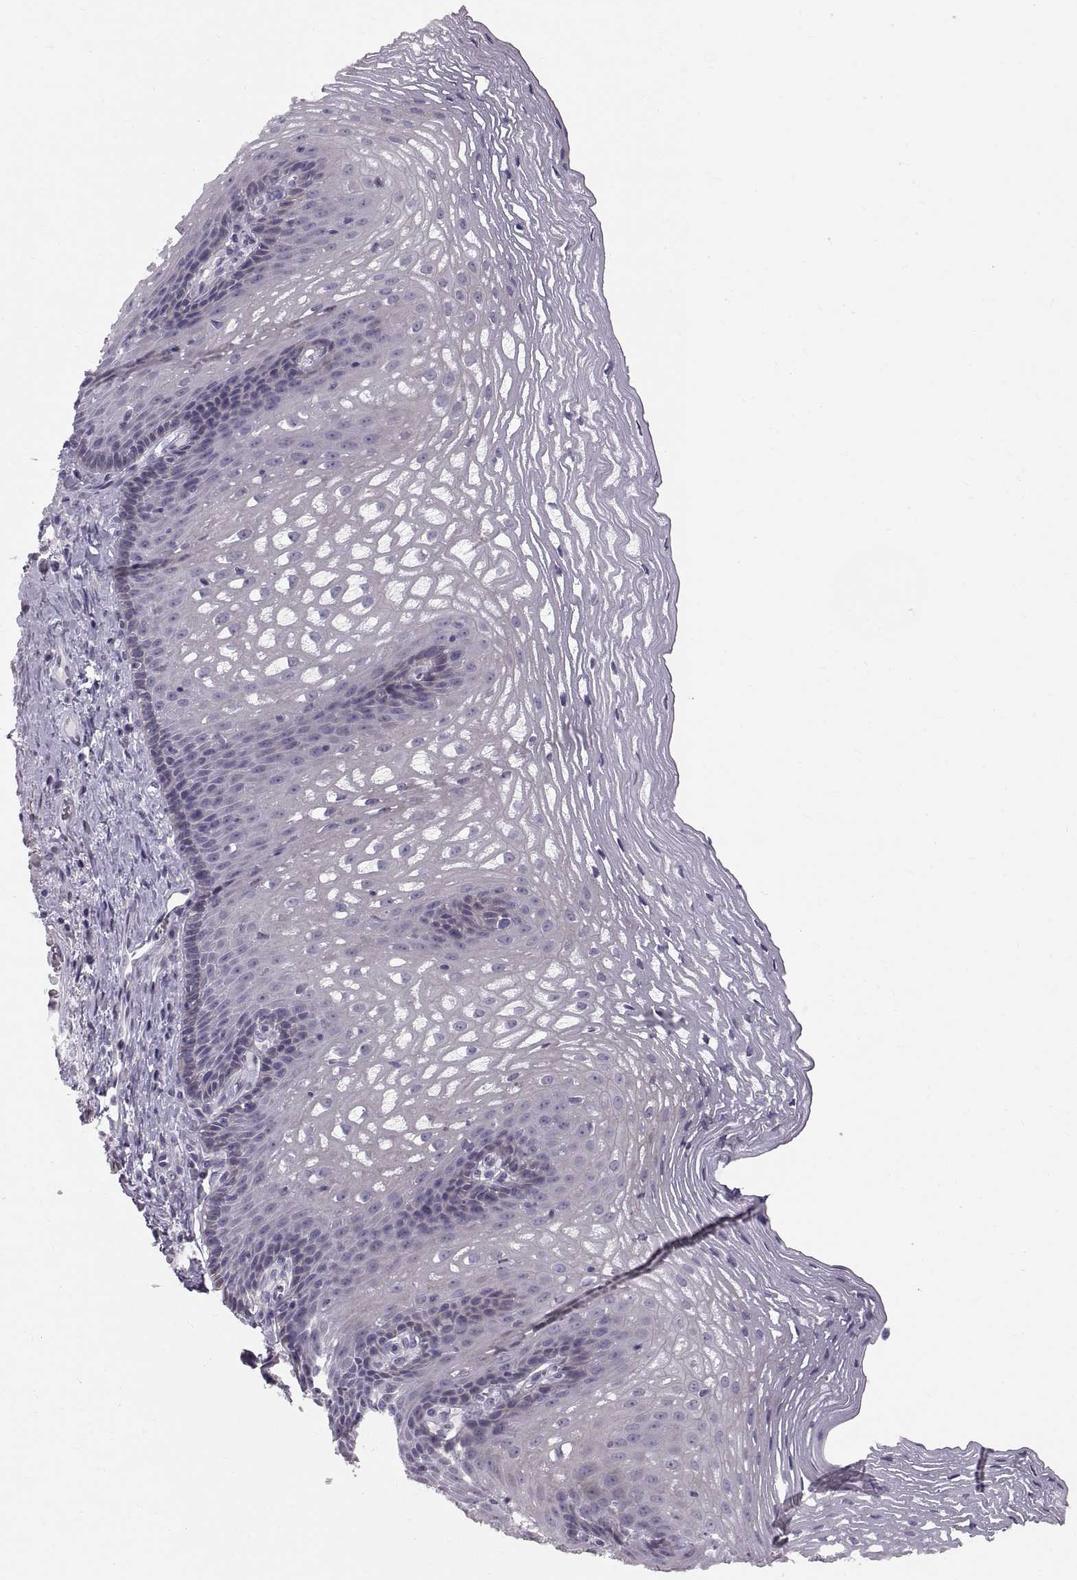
{"staining": {"intensity": "negative", "quantity": "none", "location": "none"}, "tissue": "esophagus", "cell_type": "Squamous epithelial cells", "image_type": "normal", "snomed": [{"axis": "morphology", "description": "Normal tissue, NOS"}, {"axis": "topography", "description": "Esophagus"}], "caption": "This is a histopathology image of IHC staining of normal esophagus, which shows no expression in squamous epithelial cells.", "gene": "SPACDR", "patient": {"sex": "male", "age": 76}}